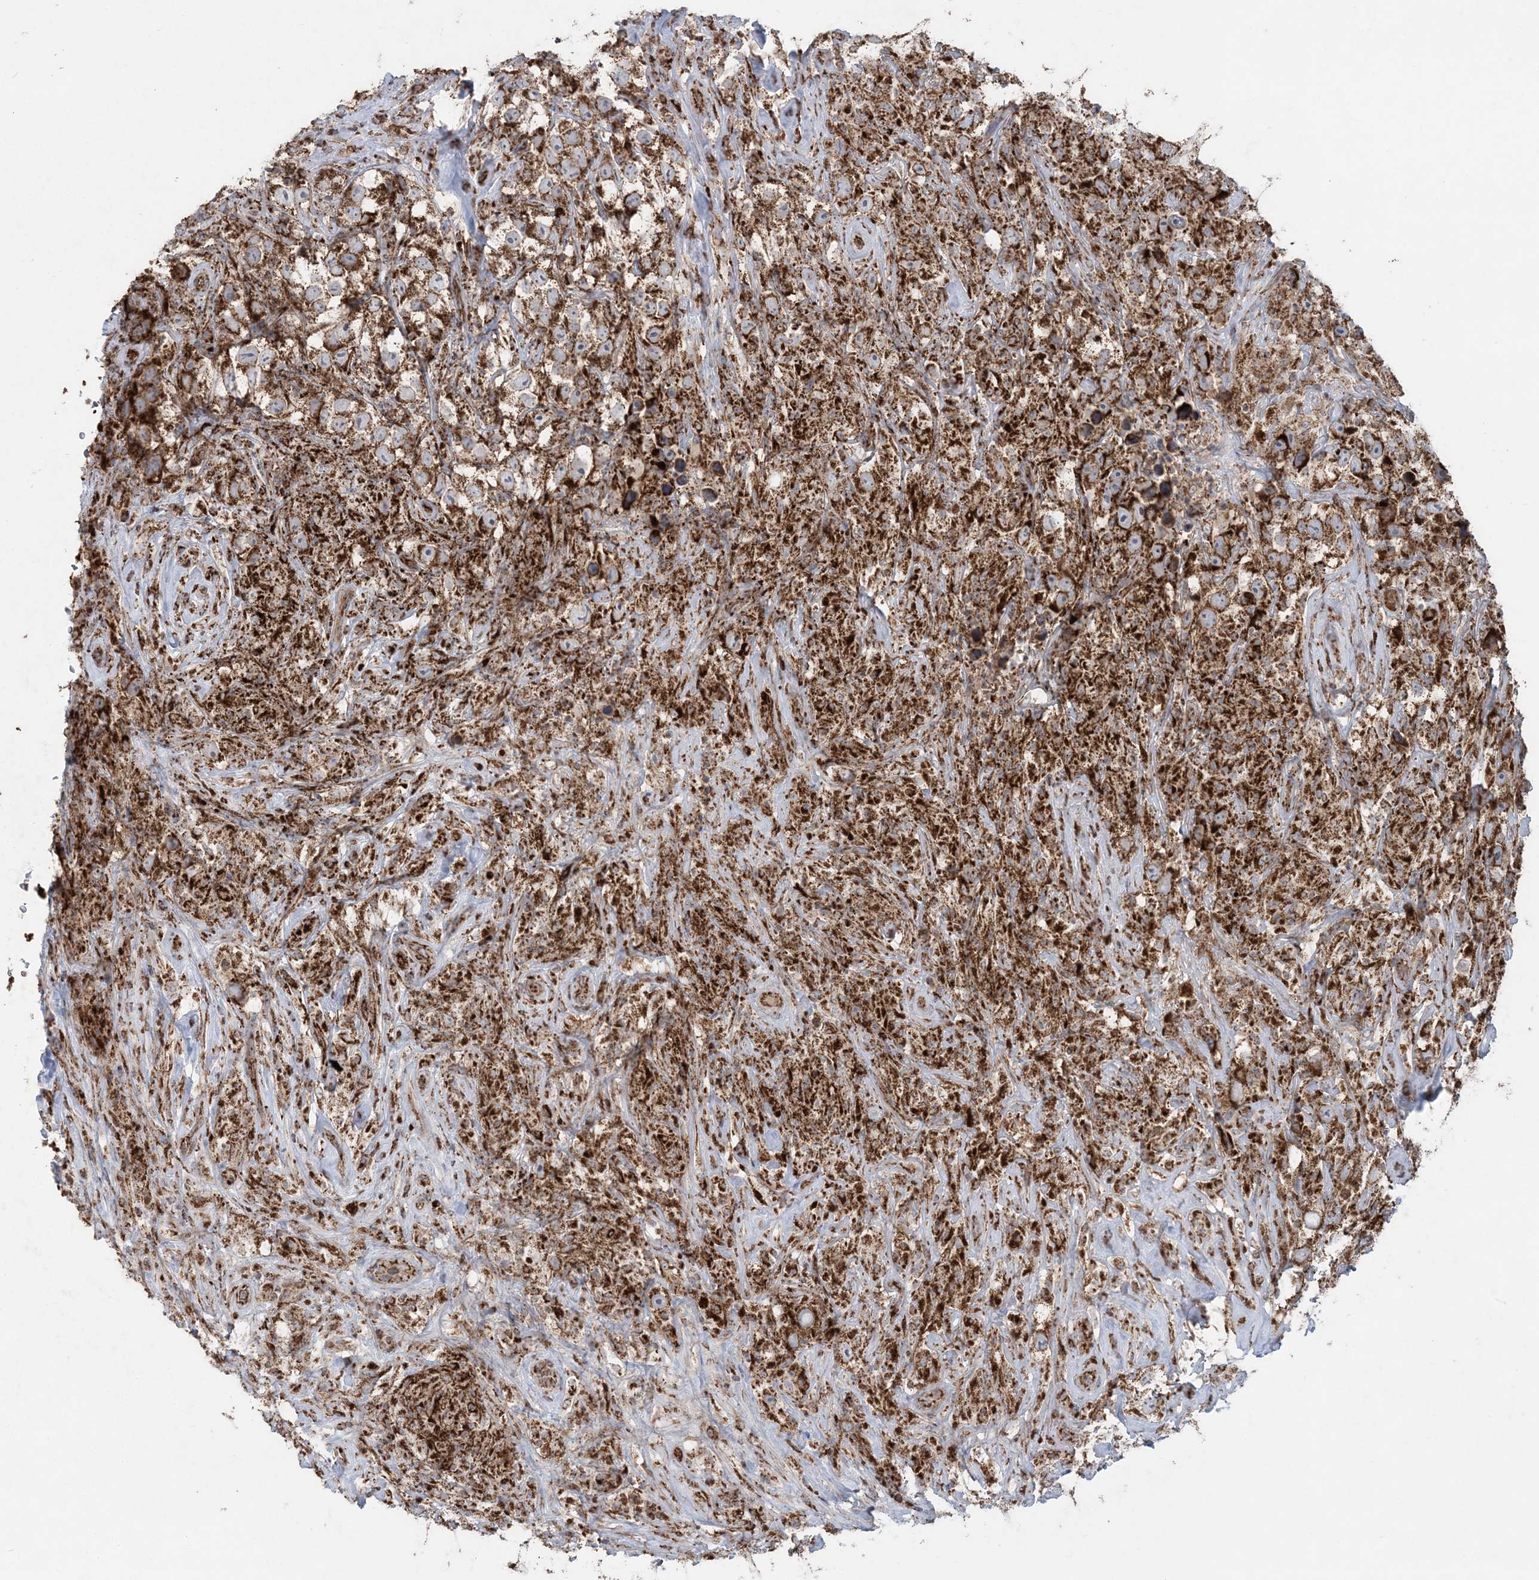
{"staining": {"intensity": "strong", "quantity": ">75%", "location": "cytoplasmic/membranous"}, "tissue": "testis cancer", "cell_type": "Tumor cells", "image_type": "cancer", "snomed": [{"axis": "morphology", "description": "Seminoma, NOS"}, {"axis": "topography", "description": "Testis"}], "caption": "Seminoma (testis) stained with DAB (3,3'-diaminobenzidine) immunohistochemistry (IHC) demonstrates high levels of strong cytoplasmic/membranous expression in approximately >75% of tumor cells.", "gene": "LRPPRC", "patient": {"sex": "male", "age": 49}}